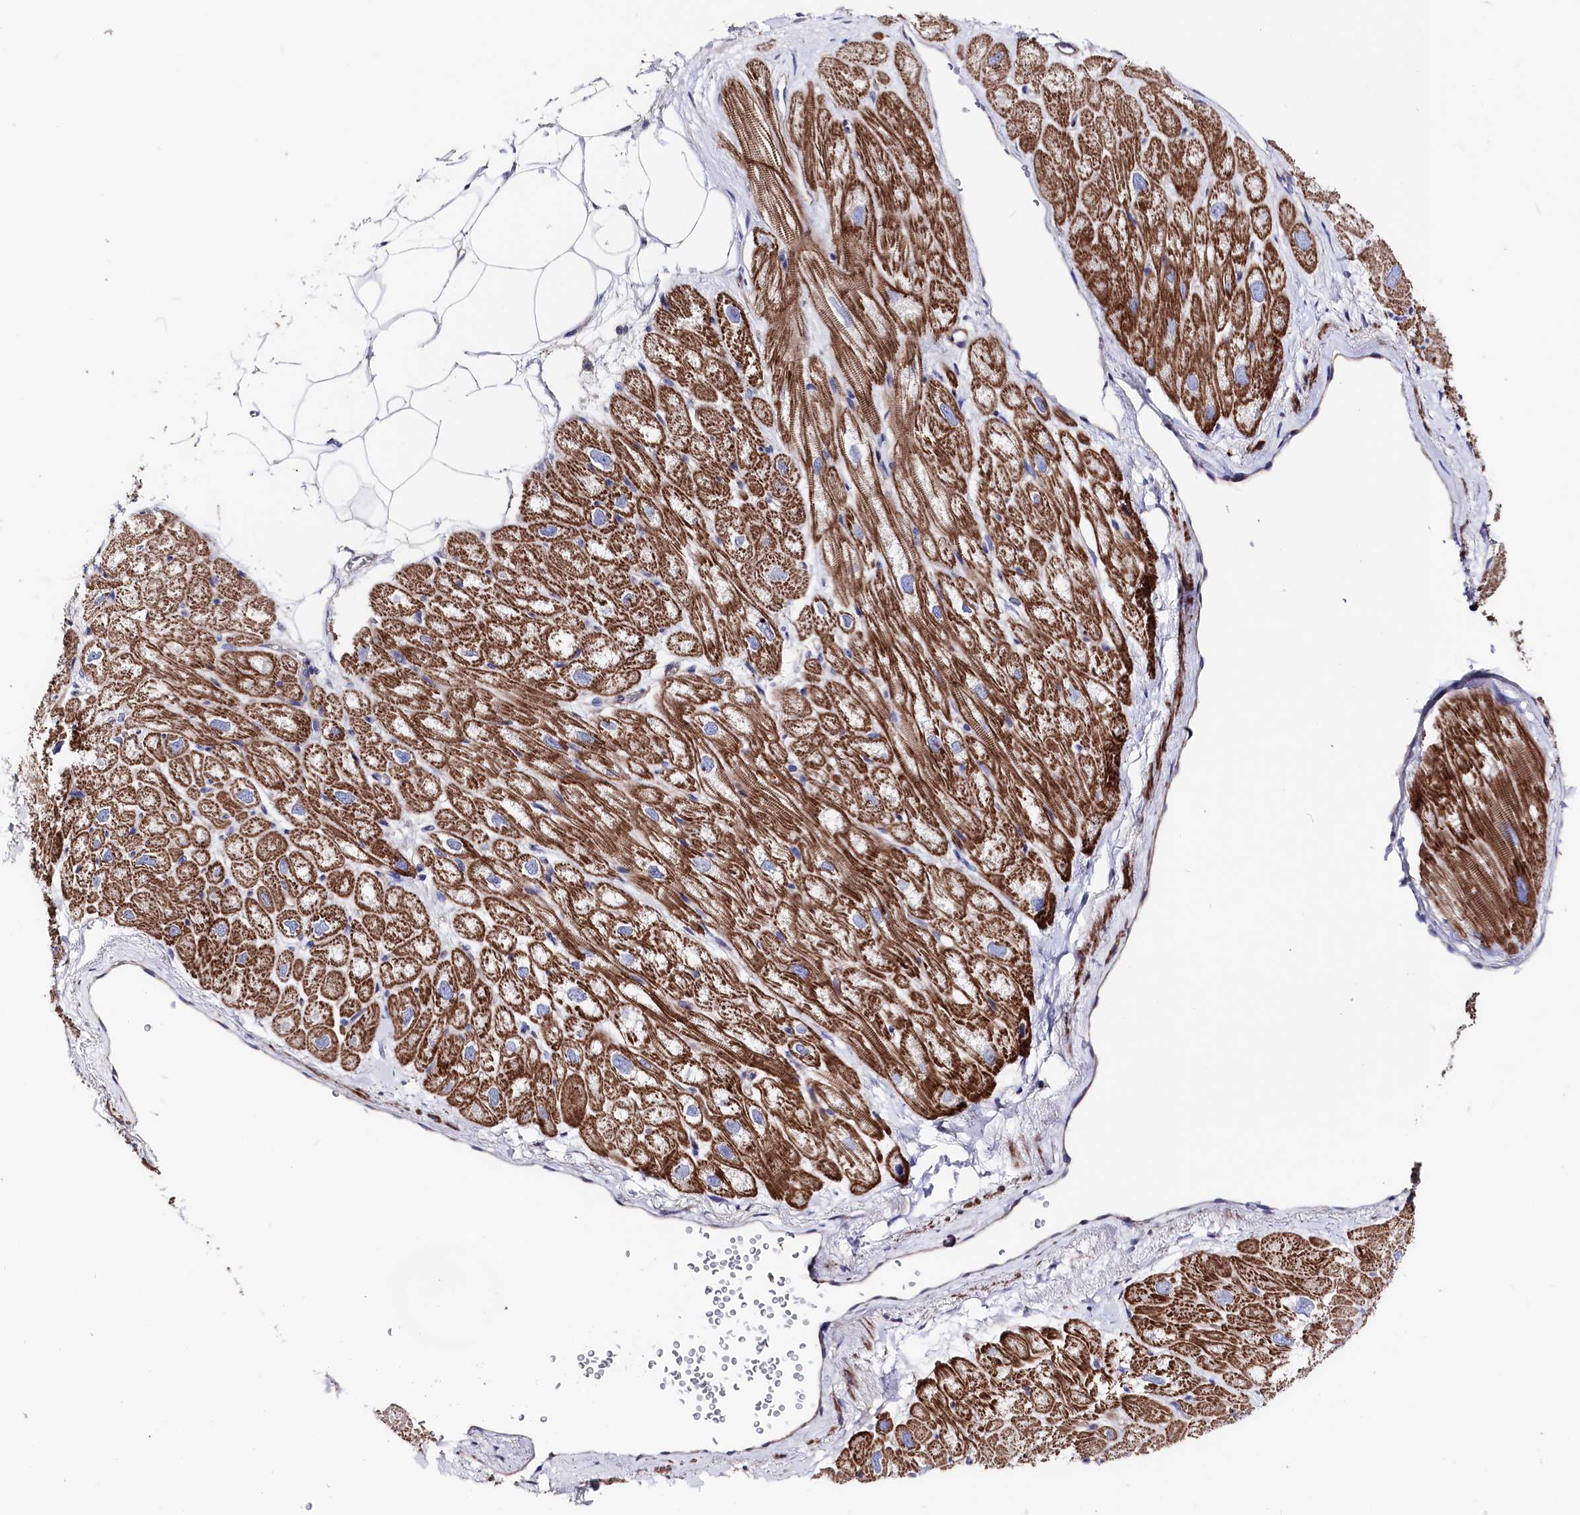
{"staining": {"intensity": "moderate", "quantity": ">75%", "location": "cytoplasmic/membranous"}, "tissue": "heart muscle", "cell_type": "Cardiomyocytes", "image_type": "normal", "snomed": [{"axis": "morphology", "description": "Normal tissue, NOS"}, {"axis": "topography", "description": "Heart"}], "caption": "This is a photomicrograph of immunohistochemistry staining of unremarkable heart muscle, which shows moderate expression in the cytoplasmic/membranous of cardiomyocytes.", "gene": "WNT8A", "patient": {"sex": "male", "age": 50}}